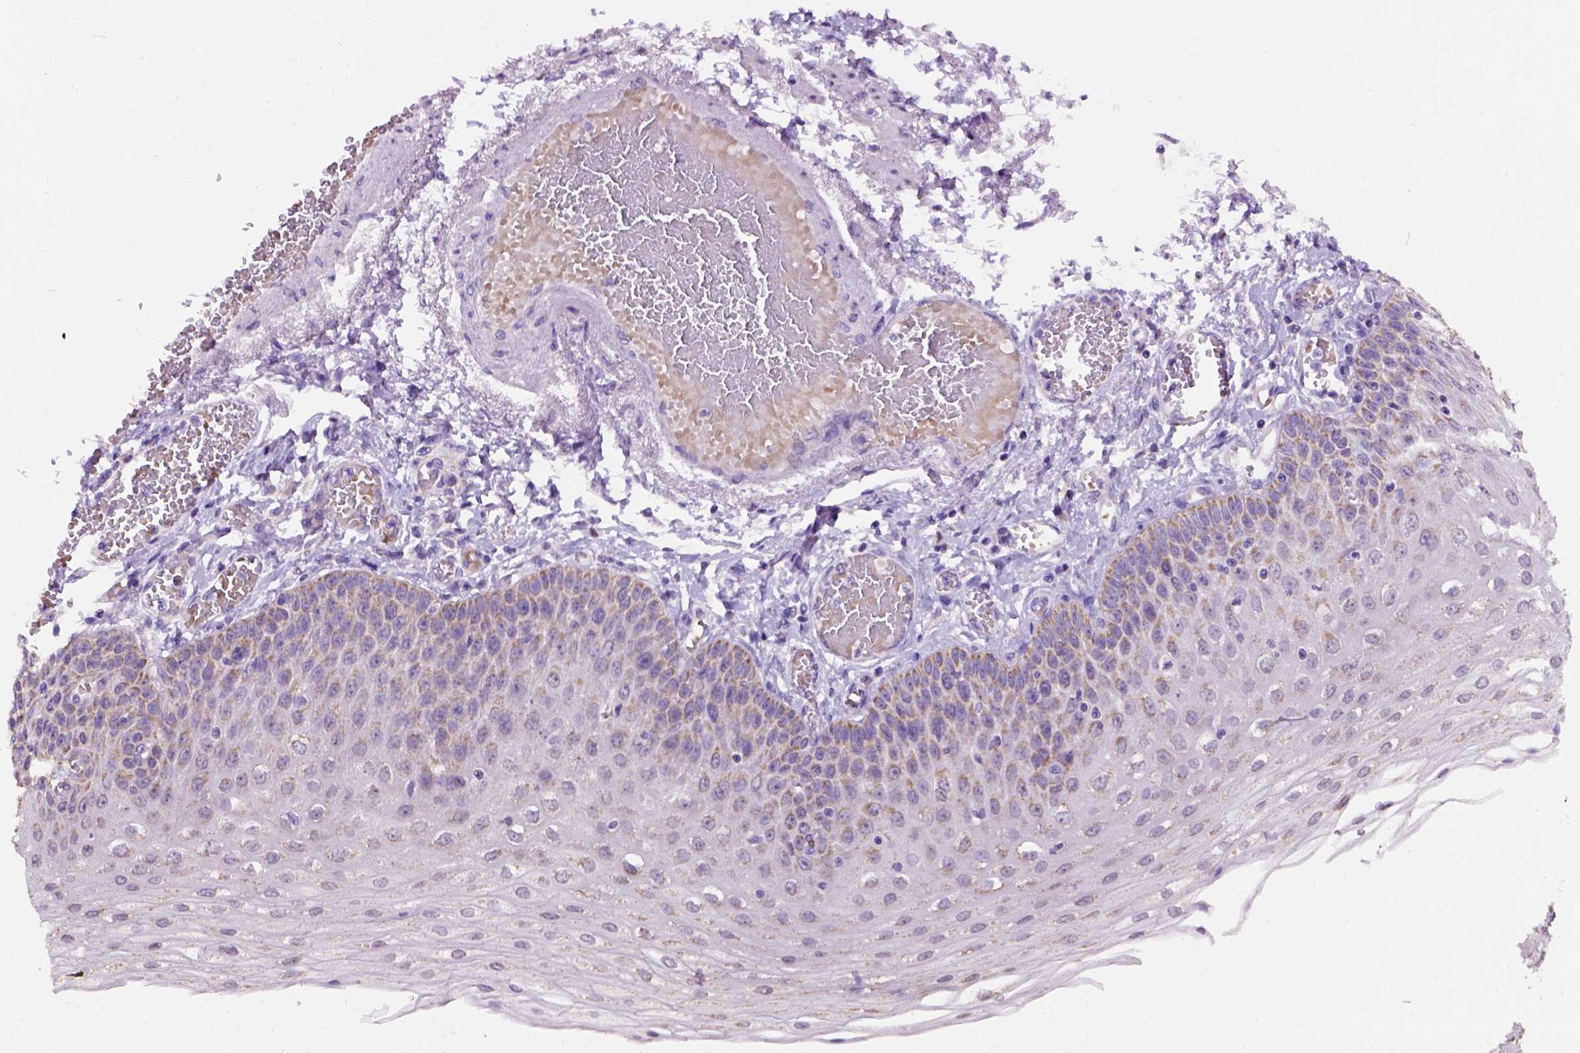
{"staining": {"intensity": "moderate", "quantity": "<25%", "location": "cytoplasmic/membranous"}, "tissue": "esophagus", "cell_type": "Squamous epithelial cells", "image_type": "normal", "snomed": [{"axis": "morphology", "description": "Normal tissue, NOS"}, {"axis": "morphology", "description": "Adenocarcinoma, NOS"}, {"axis": "topography", "description": "Esophagus"}], "caption": "Immunohistochemistry of benign human esophagus demonstrates low levels of moderate cytoplasmic/membranous staining in approximately <25% of squamous epithelial cells.", "gene": "L2HGDH", "patient": {"sex": "male", "age": 81}}